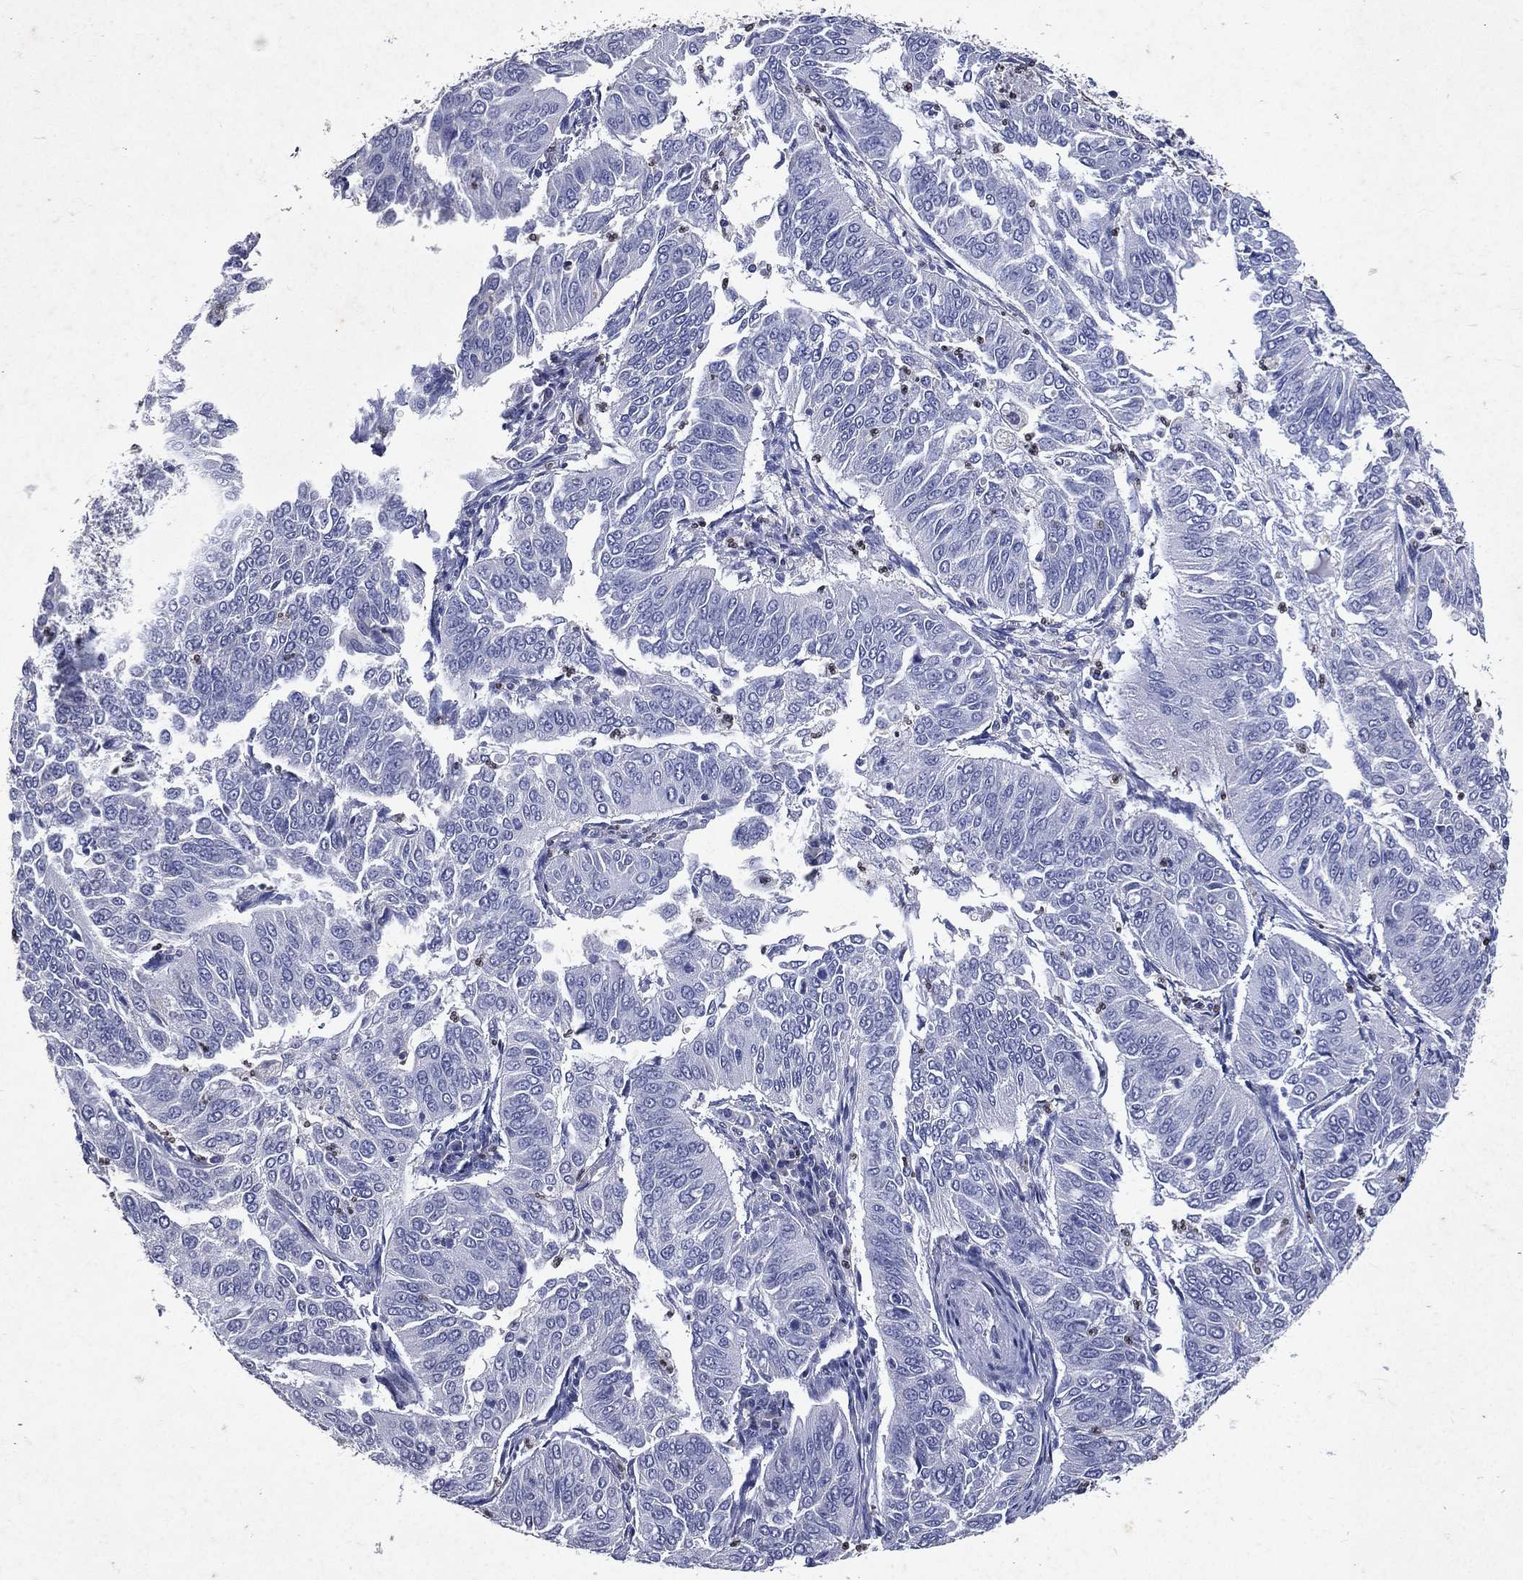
{"staining": {"intensity": "negative", "quantity": "none", "location": "none"}, "tissue": "cervical cancer", "cell_type": "Tumor cells", "image_type": "cancer", "snomed": [{"axis": "morphology", "description": "Normal tissue, NOS"}, {"axis": "morphology", "description": "Squamous cell carcinoma, NOS"}, {"axis": "topography", "description": "Cervix"}], "caption": "Immunohistochemical staining of human squamous cell carcinoma (cervical) exhibits no significant positivity in tumor cells.", "gene": "SLC34A2", "patient": {"sex": "female", "age": 39}}